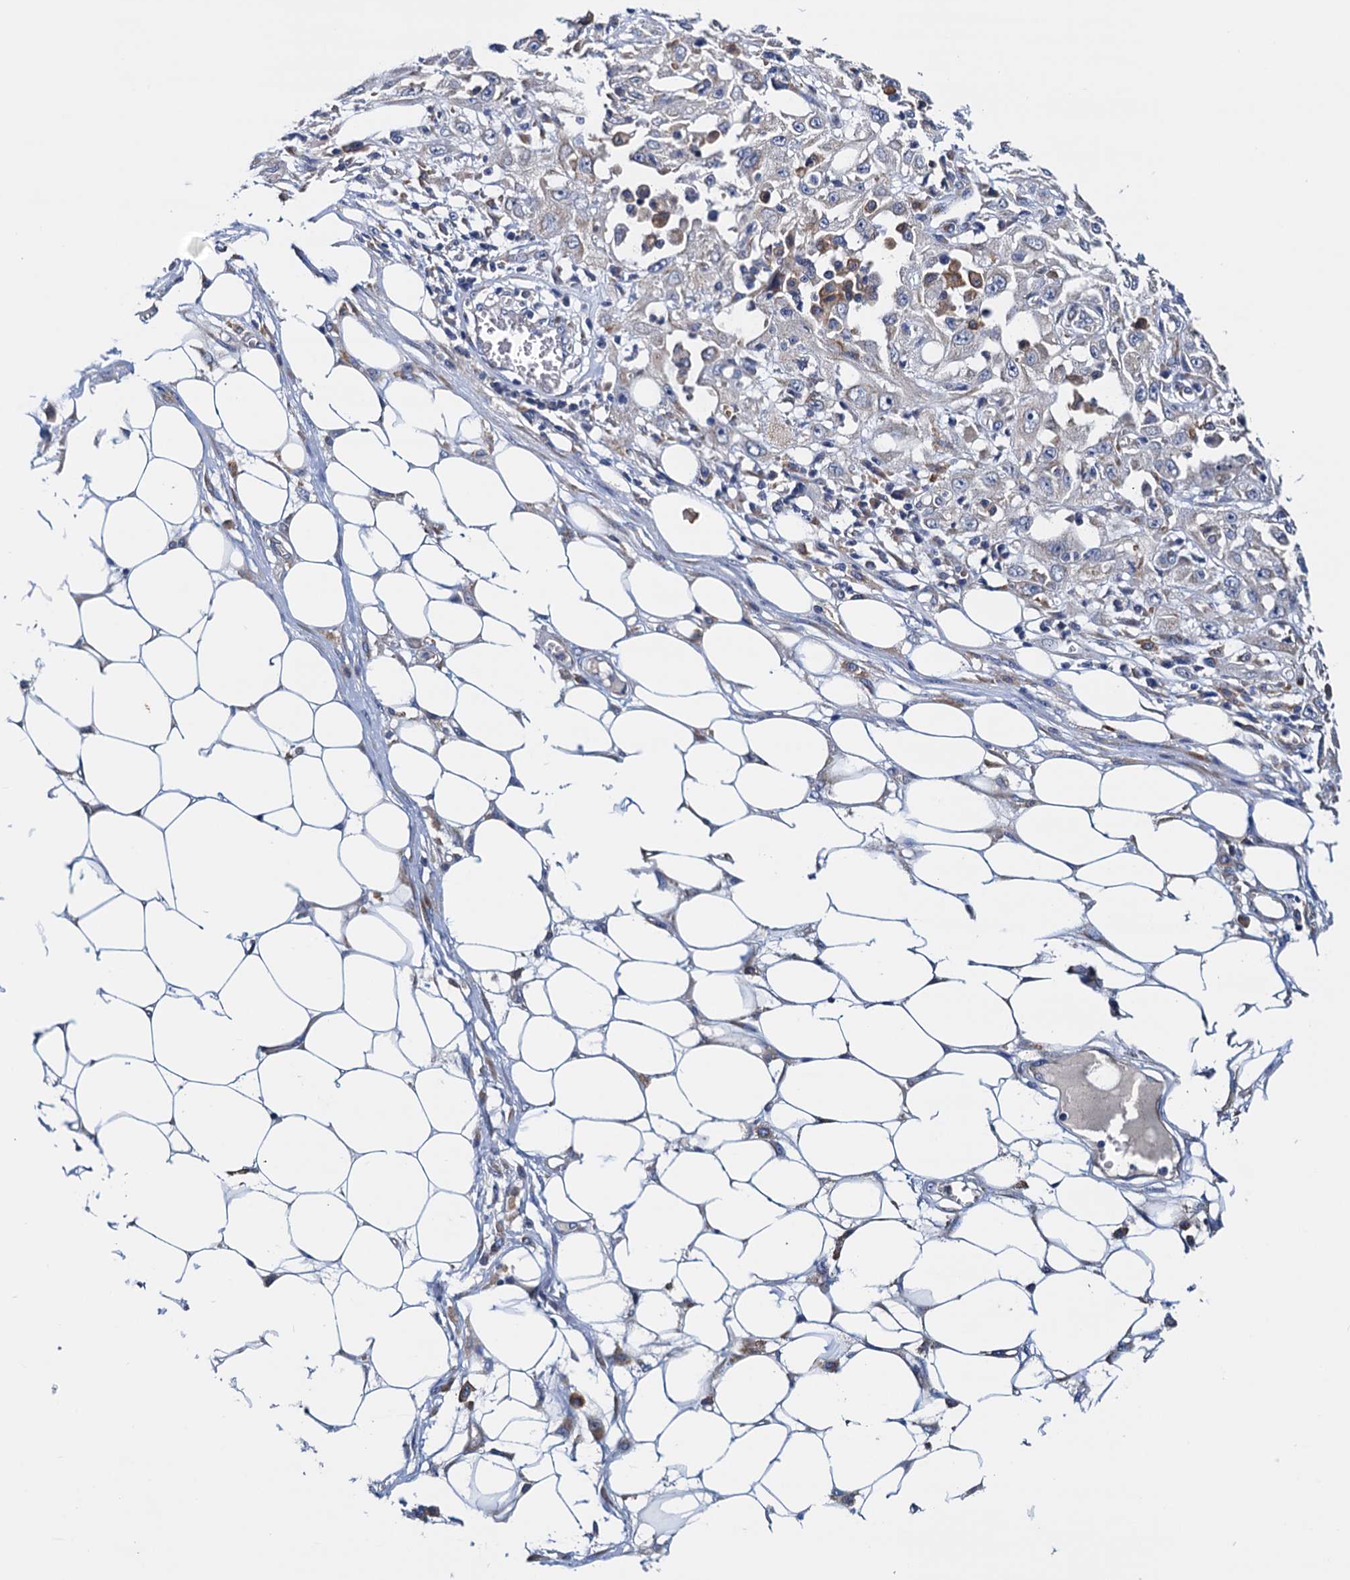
{"staining": {"intensity": "negative", "quantity": "none", "location": "none"}, "tissue": "skin cancer", "cell_type": "Tumor cells", "image_type": "cancer", "snomed": [{"axis": "morphology", "description": "Squamous cell carcinoma, NOS"}, {"axis": "morphology", "description": "Squamous cell carcinoma, metastatic, NOS"}, {"axis": "topography", "description": "Skin"}, {"axis": "topography", "description": "Lymph node"}], "caption": "Tumor cells are negative for brown protein staining in skin cancer (squamous cell carcinoma).", "gene": "RASSF9", "patient": {"sex": "male", "age": 75}}